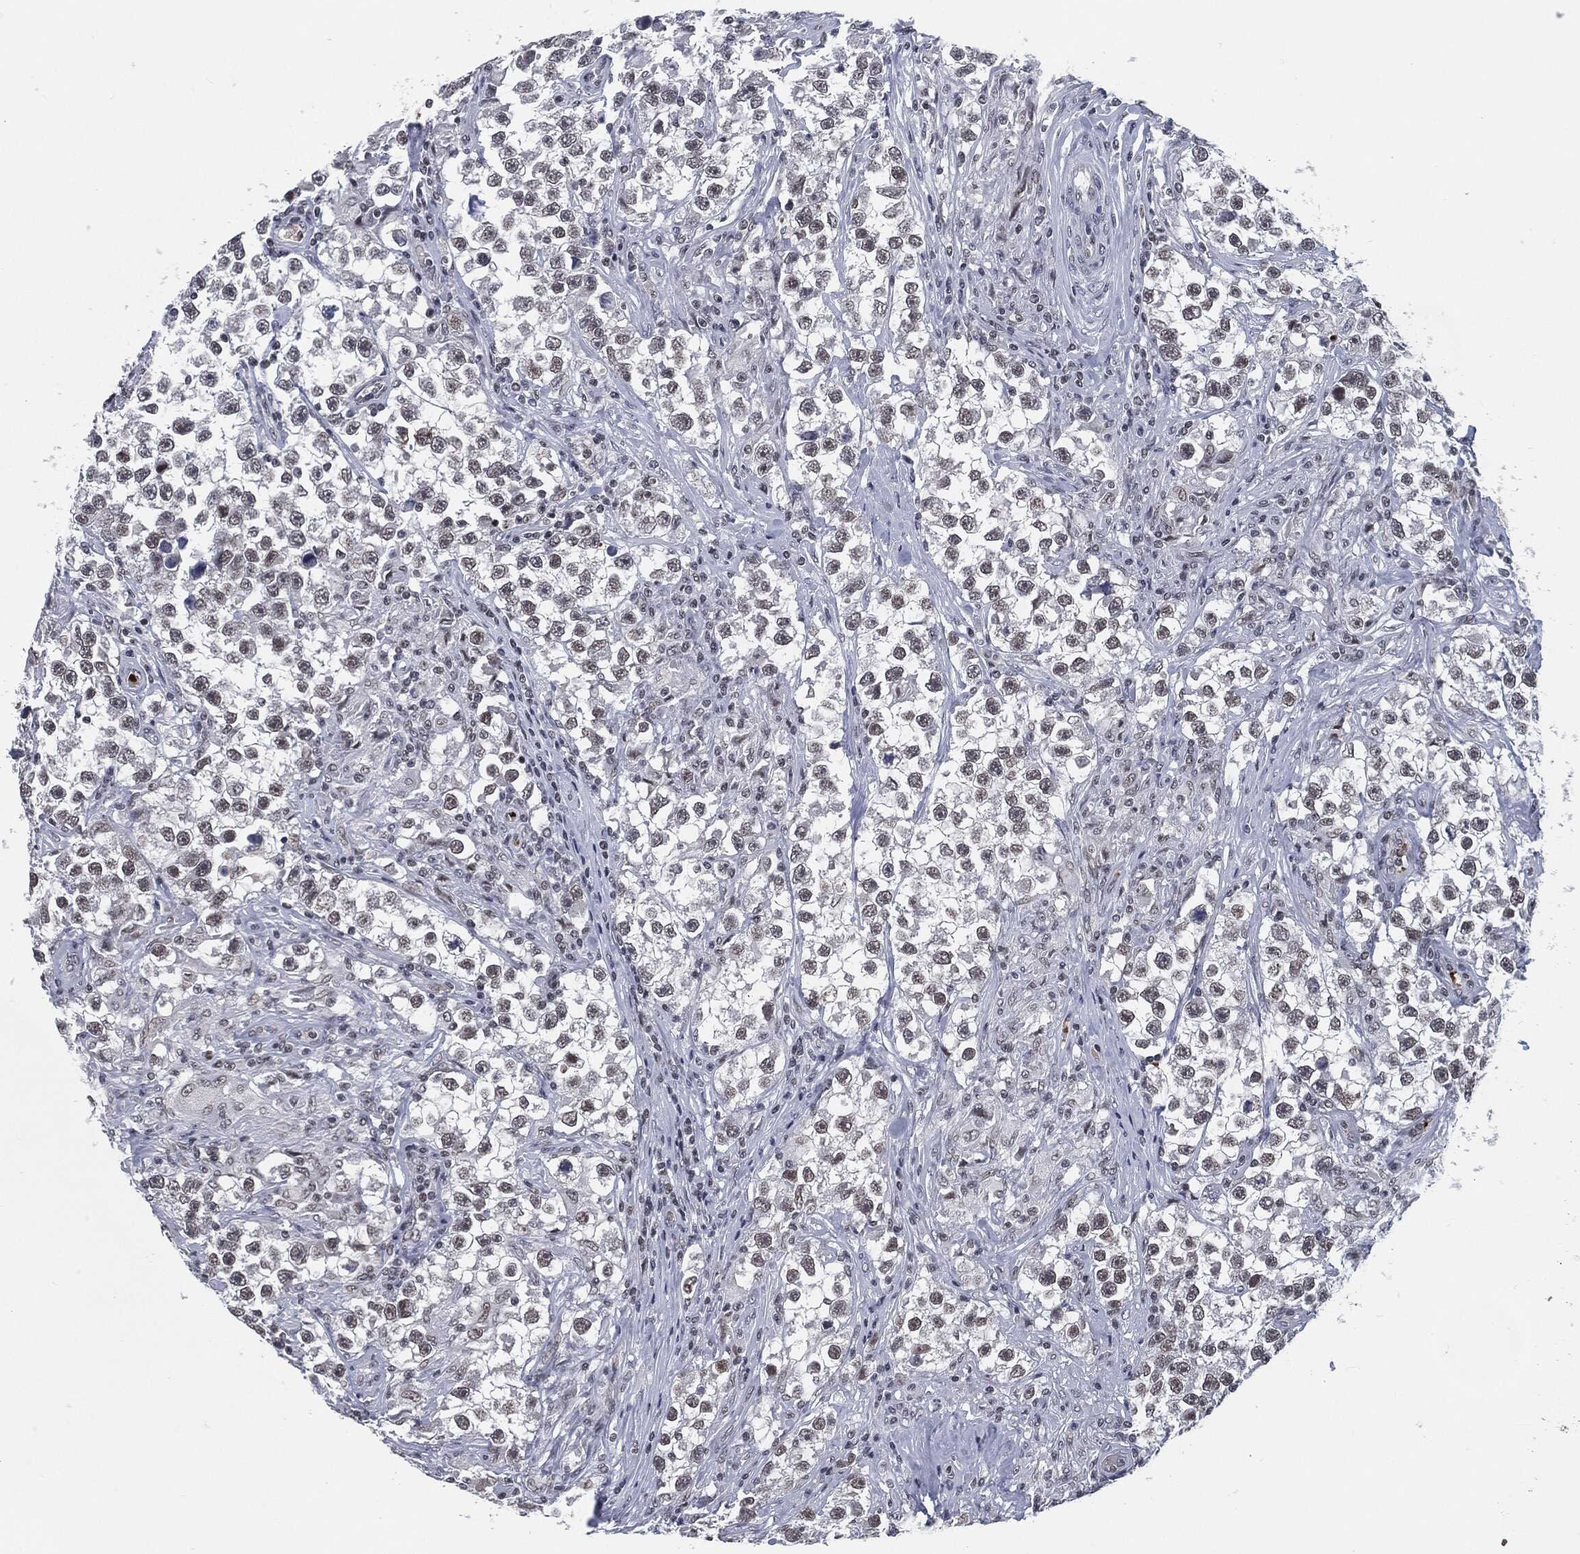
{"staining": {"intensity": "weak", "quantity": "25%-75%", "location": "nuclear"}, "tissue": "testis cancer", "cell_type": "Tumor cells", "image_type": "cancer", "snomed": [{"axis": "morphology", "description": "Seminoma, NOS"}, {"axis": "topography", "description": "Testis"}], "caption": "The image exhibits staining of seminoma (testis), revealing weak nuclear protein expression (brown color) within tumor cells. The staining was performed using DAB (3,3'-diaminobenzidine) to visualize the protein expression in brown, while the nuclei were stained in blue with hematoxylin (Magnification: 20x).", "gene": "ANXA1", "patient": {"sex": "male", "age": 46}}